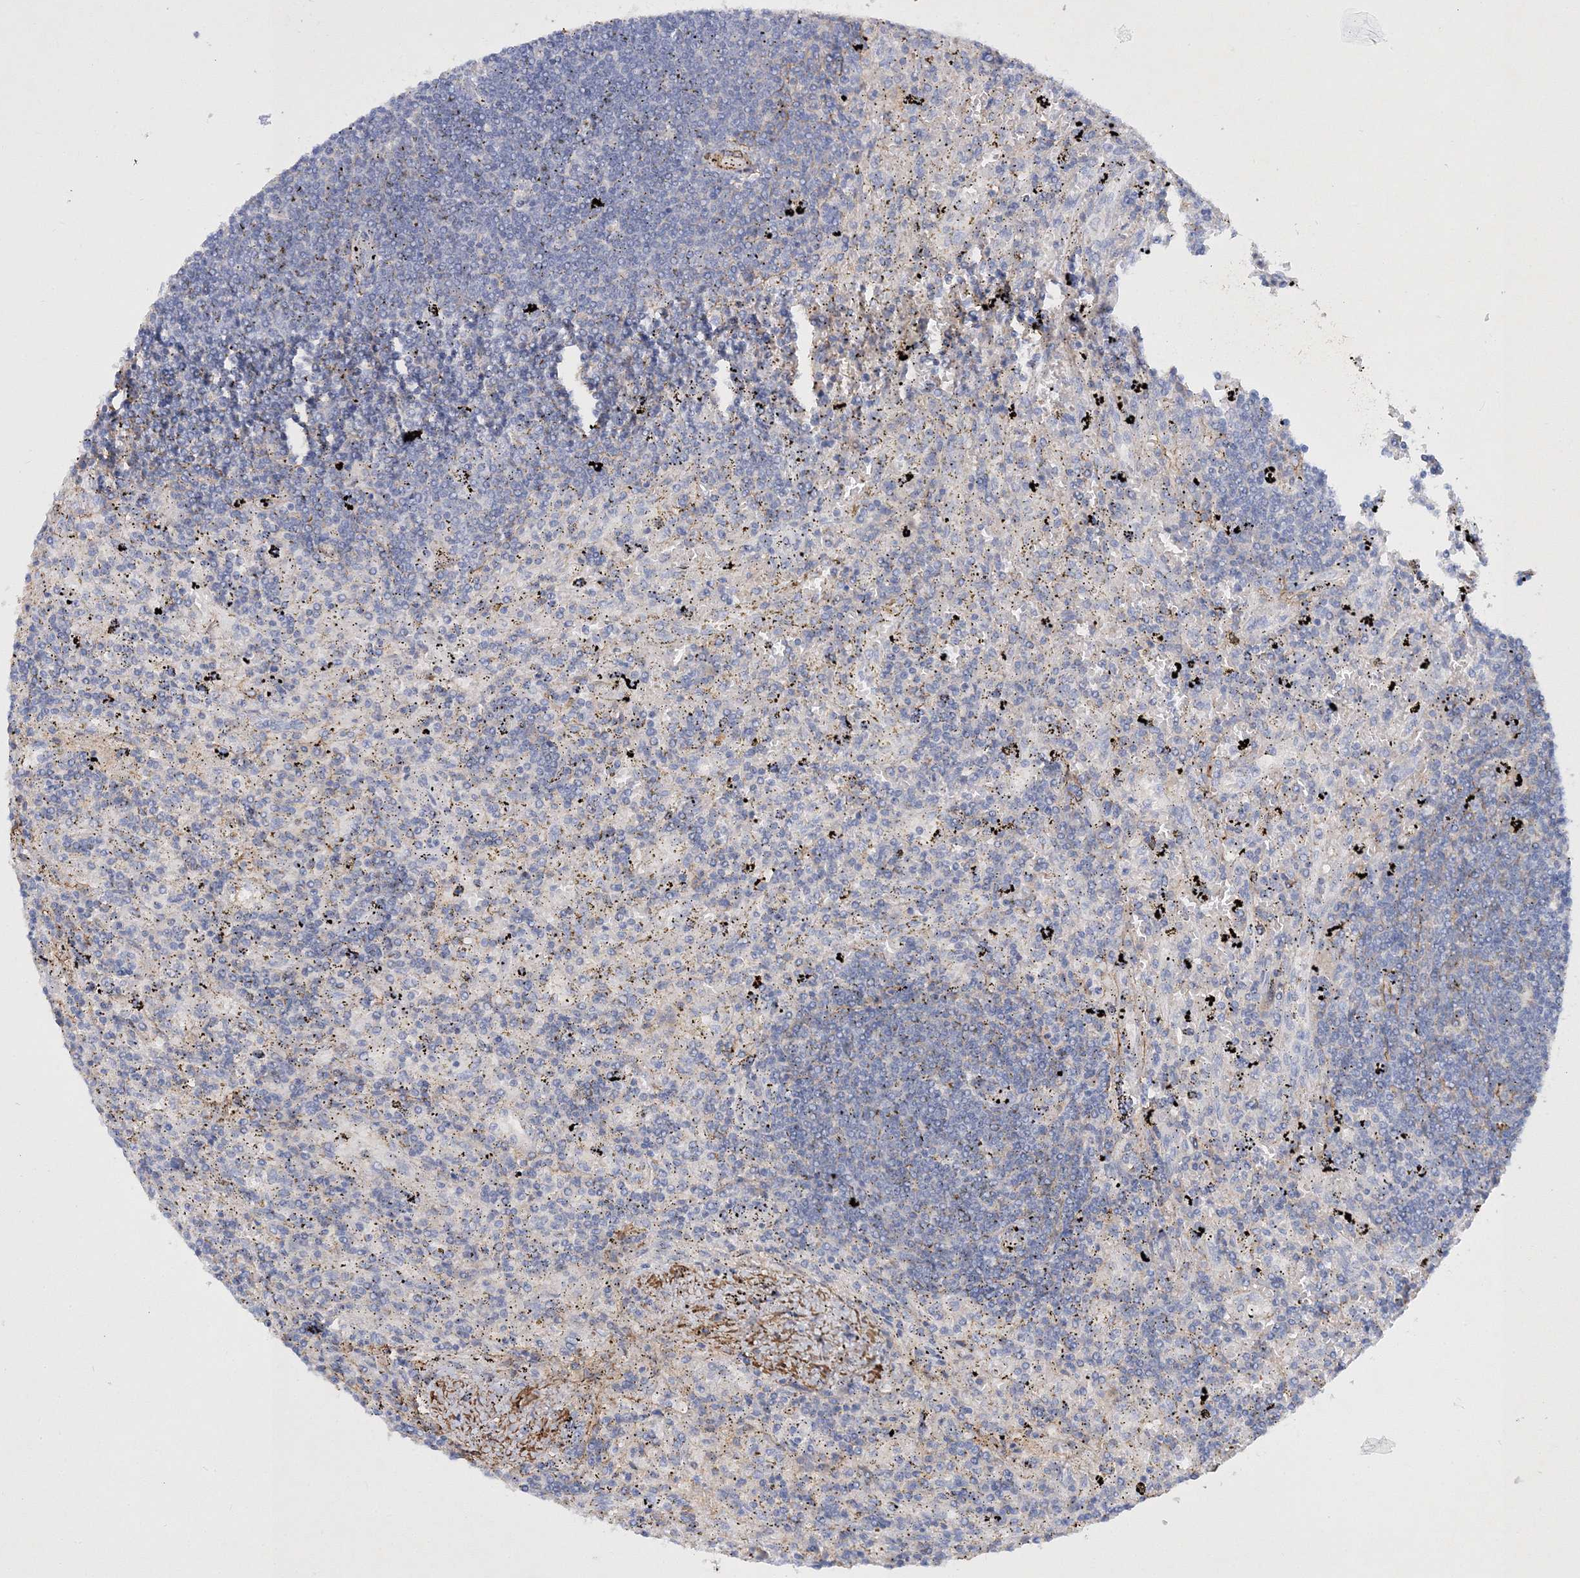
{"staining": {"intensity": "negative", "quantity": "none", "location": "none"}, "tissue": "lymphoma", "cell_type": "Tumor cells", "image_type": "cancer", "snomed": [{"axis": "morphology", "description": "Malignant lymphoma, non-Hodgkin's type, Low grade"}, {"axis": "topography", "description": "Spleen"}], "caption": "DAB (3,3'-diaminobenzidine) immunohistochemical staining of human lymphoma exhibits no significant positivity in tumor cells. The staining was performed using DAB (3,3'-diaminobenzidine) to visualize the protein expression in brown, while the nuclei were stained in blue with hematoxylin (Magnification: 20x).", "gene": "RTN2", "patient": {"sex": "male", "age": 76}}